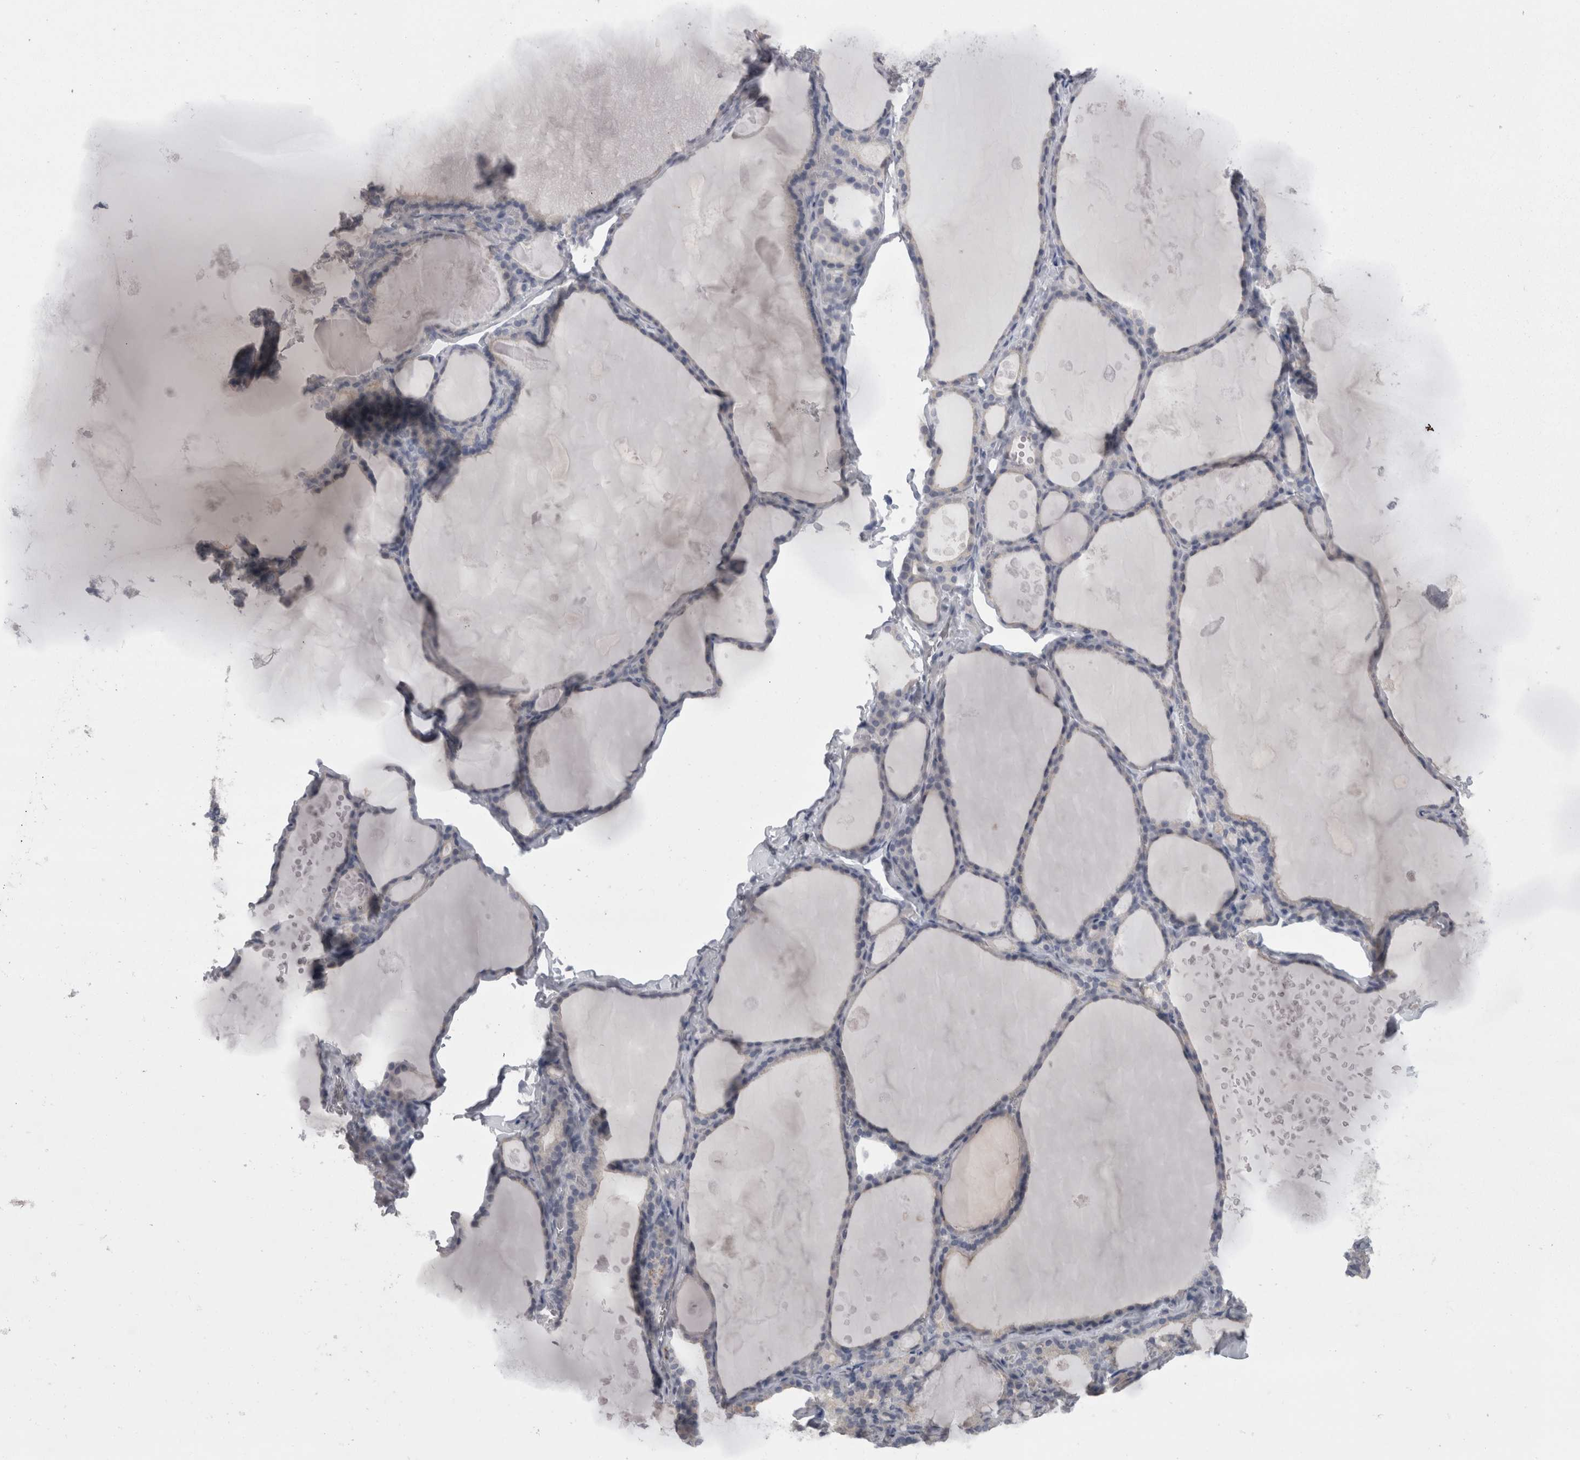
{"staining": {"intensity": "negative", "quantity": "none", "location": "none"}, "tissue": "thyroid gland", "cell_type": "Glandular cells", "image_type": "normal", "snomed": [{"axis": "morphology", "description": "Normal tissue, NOS"}, {"axis": "topography", "description": "Thyroid gland"}], "caption": "High power microscopy micrograph of an immunohistochemistry (IHC) micrograph of benign thyroid gland, revealing no significant expression in glandular cells.", "gene": "CAMK2D", "patient": {"sex": "male", "age": 56}}